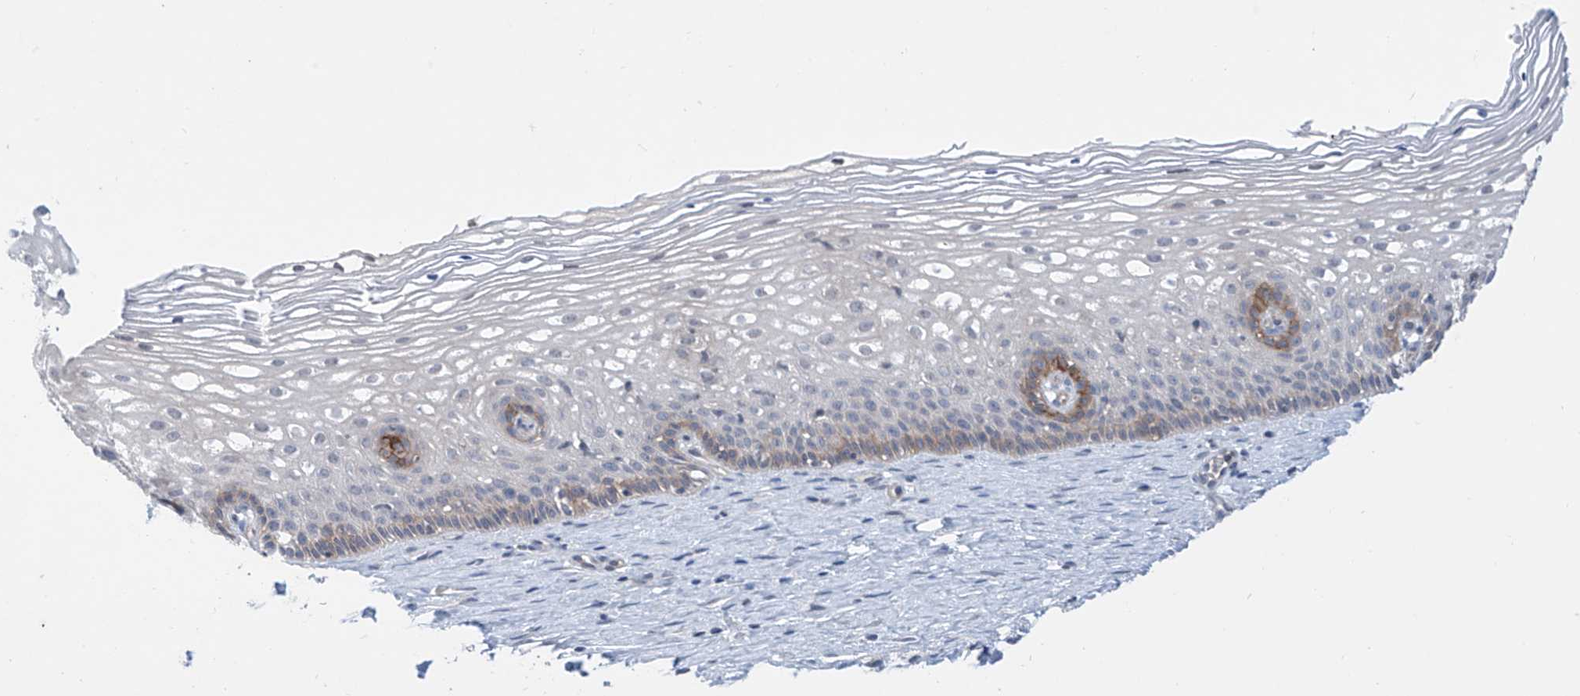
{"staining": {"intensity": "negative", "quantity": "none", "location": "none"}, "tissue": "cervix", "cell_type": "Glandular cells", "image_type": "normal", "snomed": [{"axis": "morphology", "description": "Normal tissue, NOS"}, {"axis": "topography", "description": "Cervix"}], "caption": "High magnification brightfield microscopy of benign cervix stained with DAB (3,3'-diaminobenzidine) (brown) and counterstained with hematoxylin (blue): glandular cells show no significant positivity. (DAB immunohistochemistry (IHC) with hematoxylin counter stain).", "gene": "ABLIM2", "patient": {"sex": "female", "age": 33}}